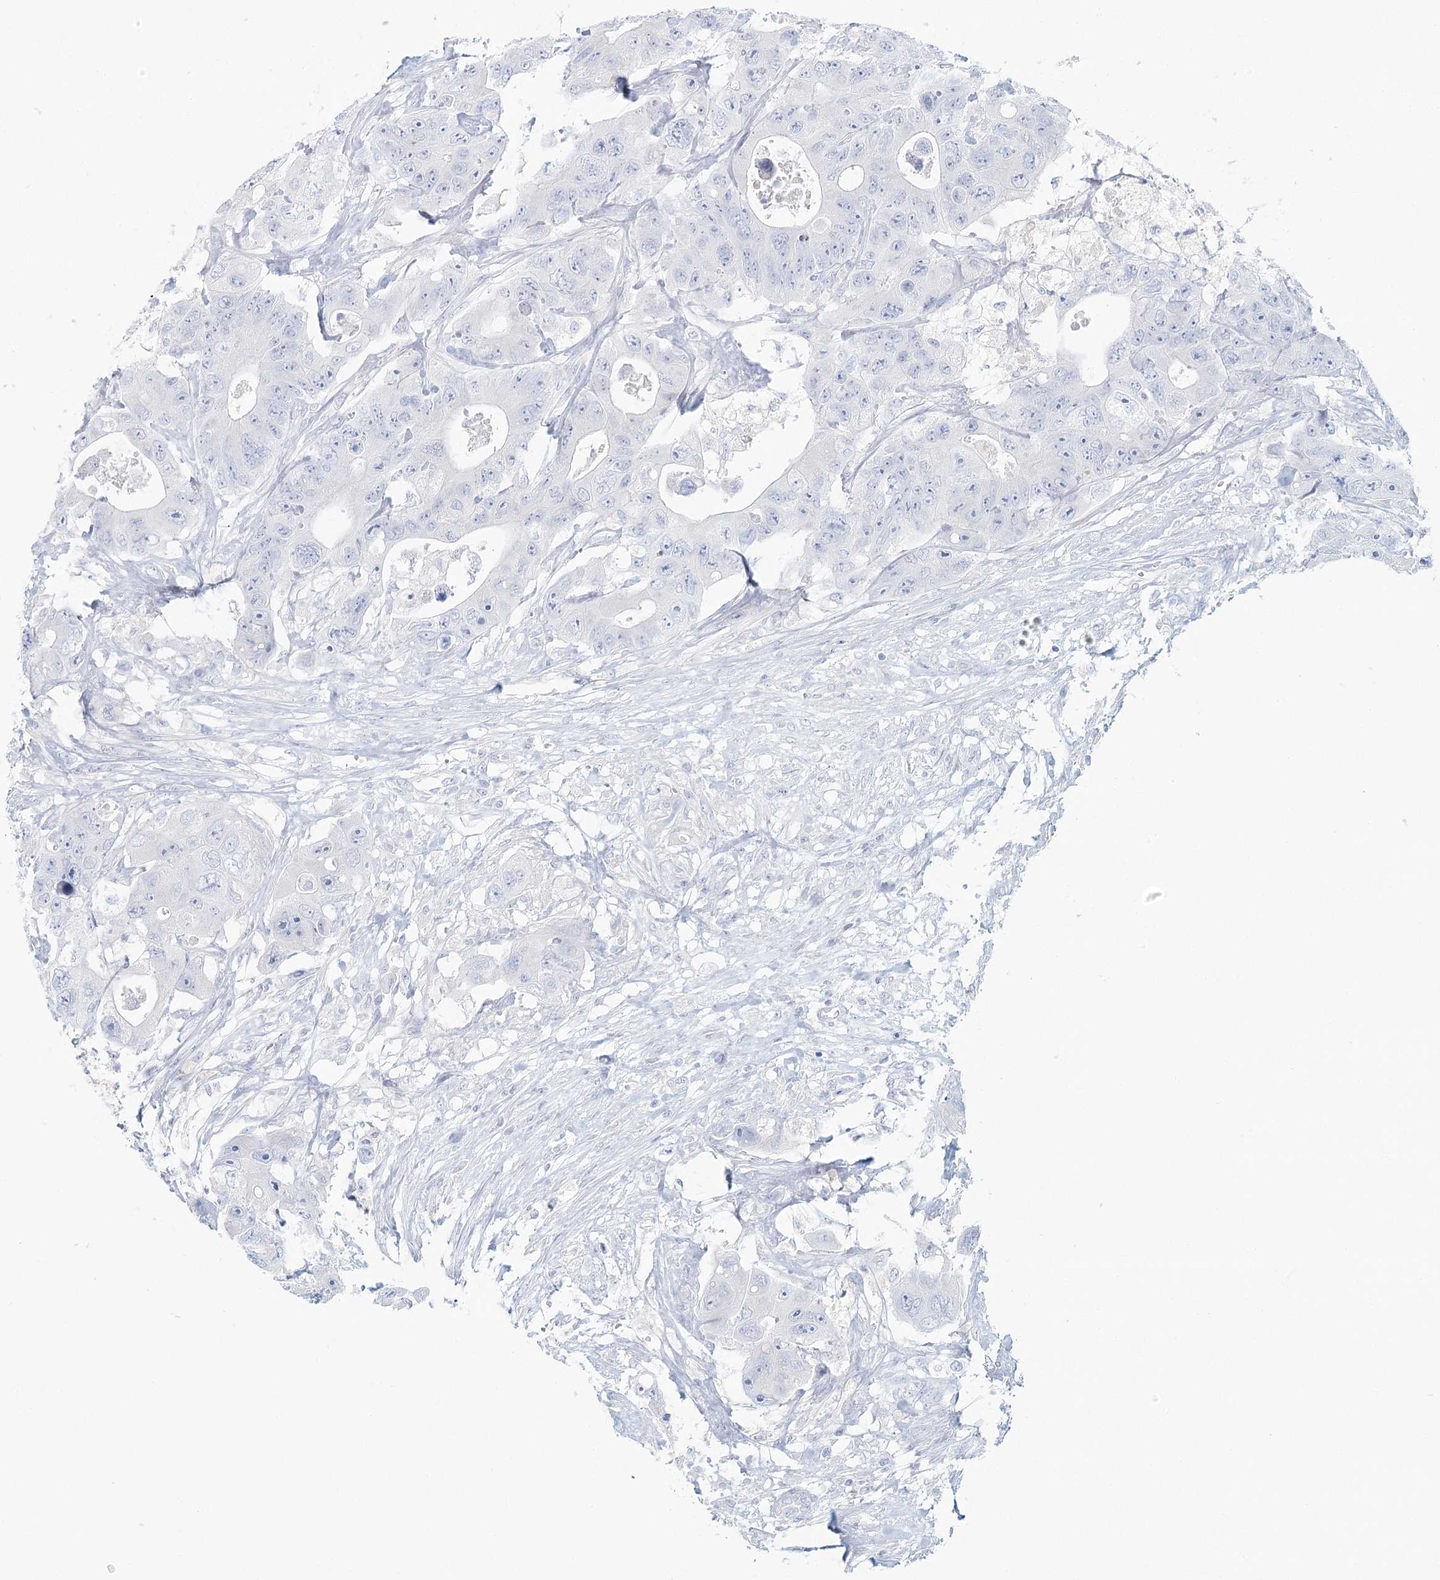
{"staining": {"intensity": "negative", "quantity": "none", "location": "none"}, "tissue": "colorectal cancer", "cell_type": "Tumor cells", "image_type": "cancer", "snomed": [{"axis": "morphology", "description": "Adenocarcinoma, NOS"}, {"axis": "topography", "description": "Colon"}], "caption": "IHC of adenocarcinoma (colorectal) displays no expression in tumor cells.", "gene": "DMGDH", "patient": {"sex": "female", "age": 46}}